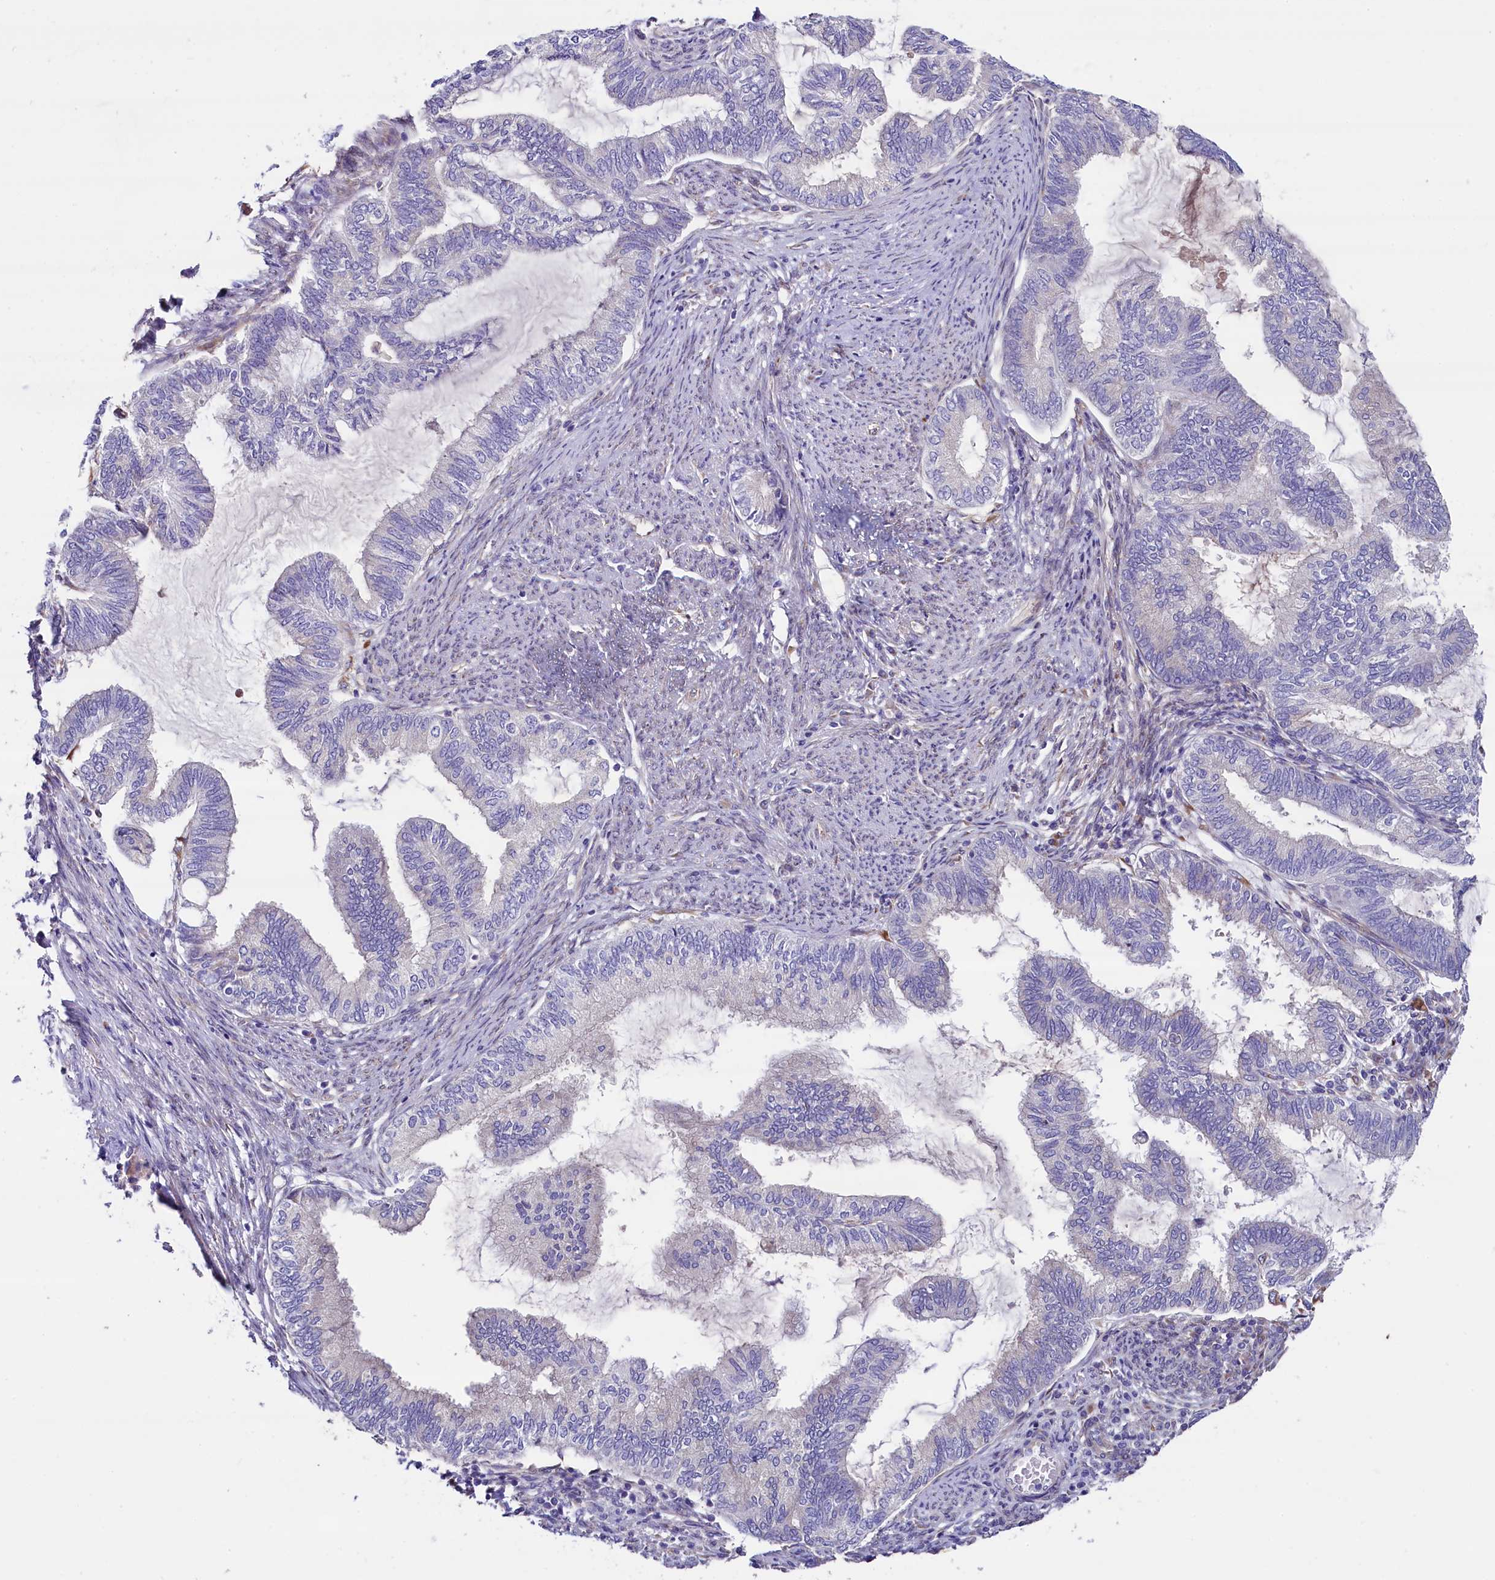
{"staining": {"intensity": "negative", "quantity": "none", "location": "none"}, "tissue": "endometrial cancer", "cell_type": "Tumor cells", "image_type": "cancer", "snomed": [{"axis": "morphology", "description": "Adenocarcinoma, NOS"}, {"axis": "topography", "description": "Endometrium"}], "caption": "Protein analysis of adenocarcinoma (endometrial) reveals no significant expression in tumor cells. The staining was performed using DAB to visualize the protein expression in brown, while the nuclei were stained in blue with hematoxylin (Magnification: 20x).", "gene": "GPR108", "patient": {"sex": "female", "age": 86}}